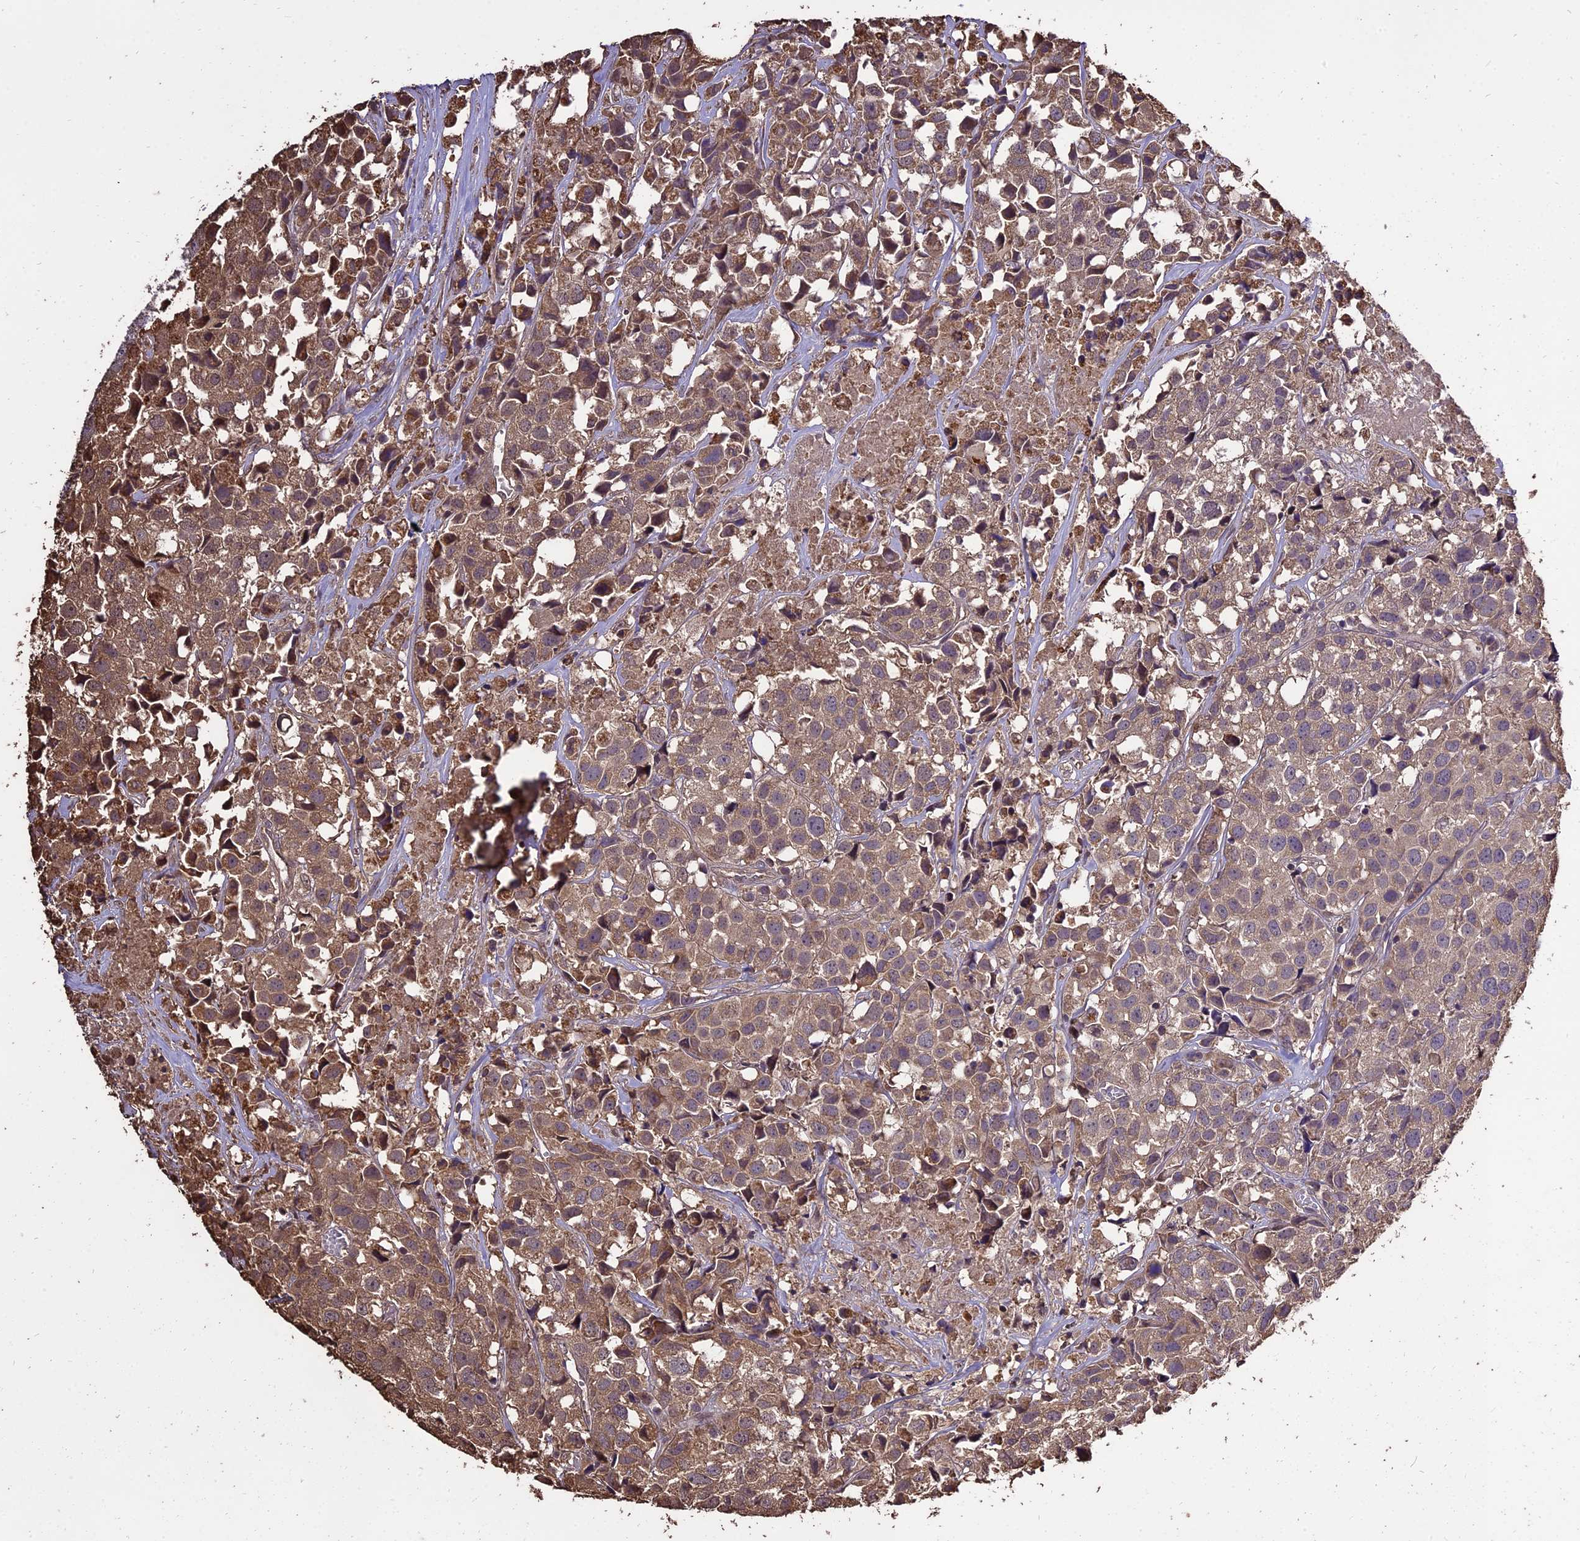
{"staining": {"intensity": "moderate", "quantity": "25%-75%", "location": "cytoplasmic/membranous"}, "tissue": "urothelial cancer", "cell_type": "Tumor cells", "image_type": "cancer", "snomed": [{"axis": "morphology", "description": "Urothelial carcinoma, High grade"}, {"axis": "topography", "description": "Urinary bladder"}], "caption": "IHC (DAB) staining of human urothelial cancer displays moderate cytoplasmic/membranous protein positivity in about 25%-75% of tumor cells.", "gene": "PGPEP1L", "patient": {"sex": "female", "age": 75}}